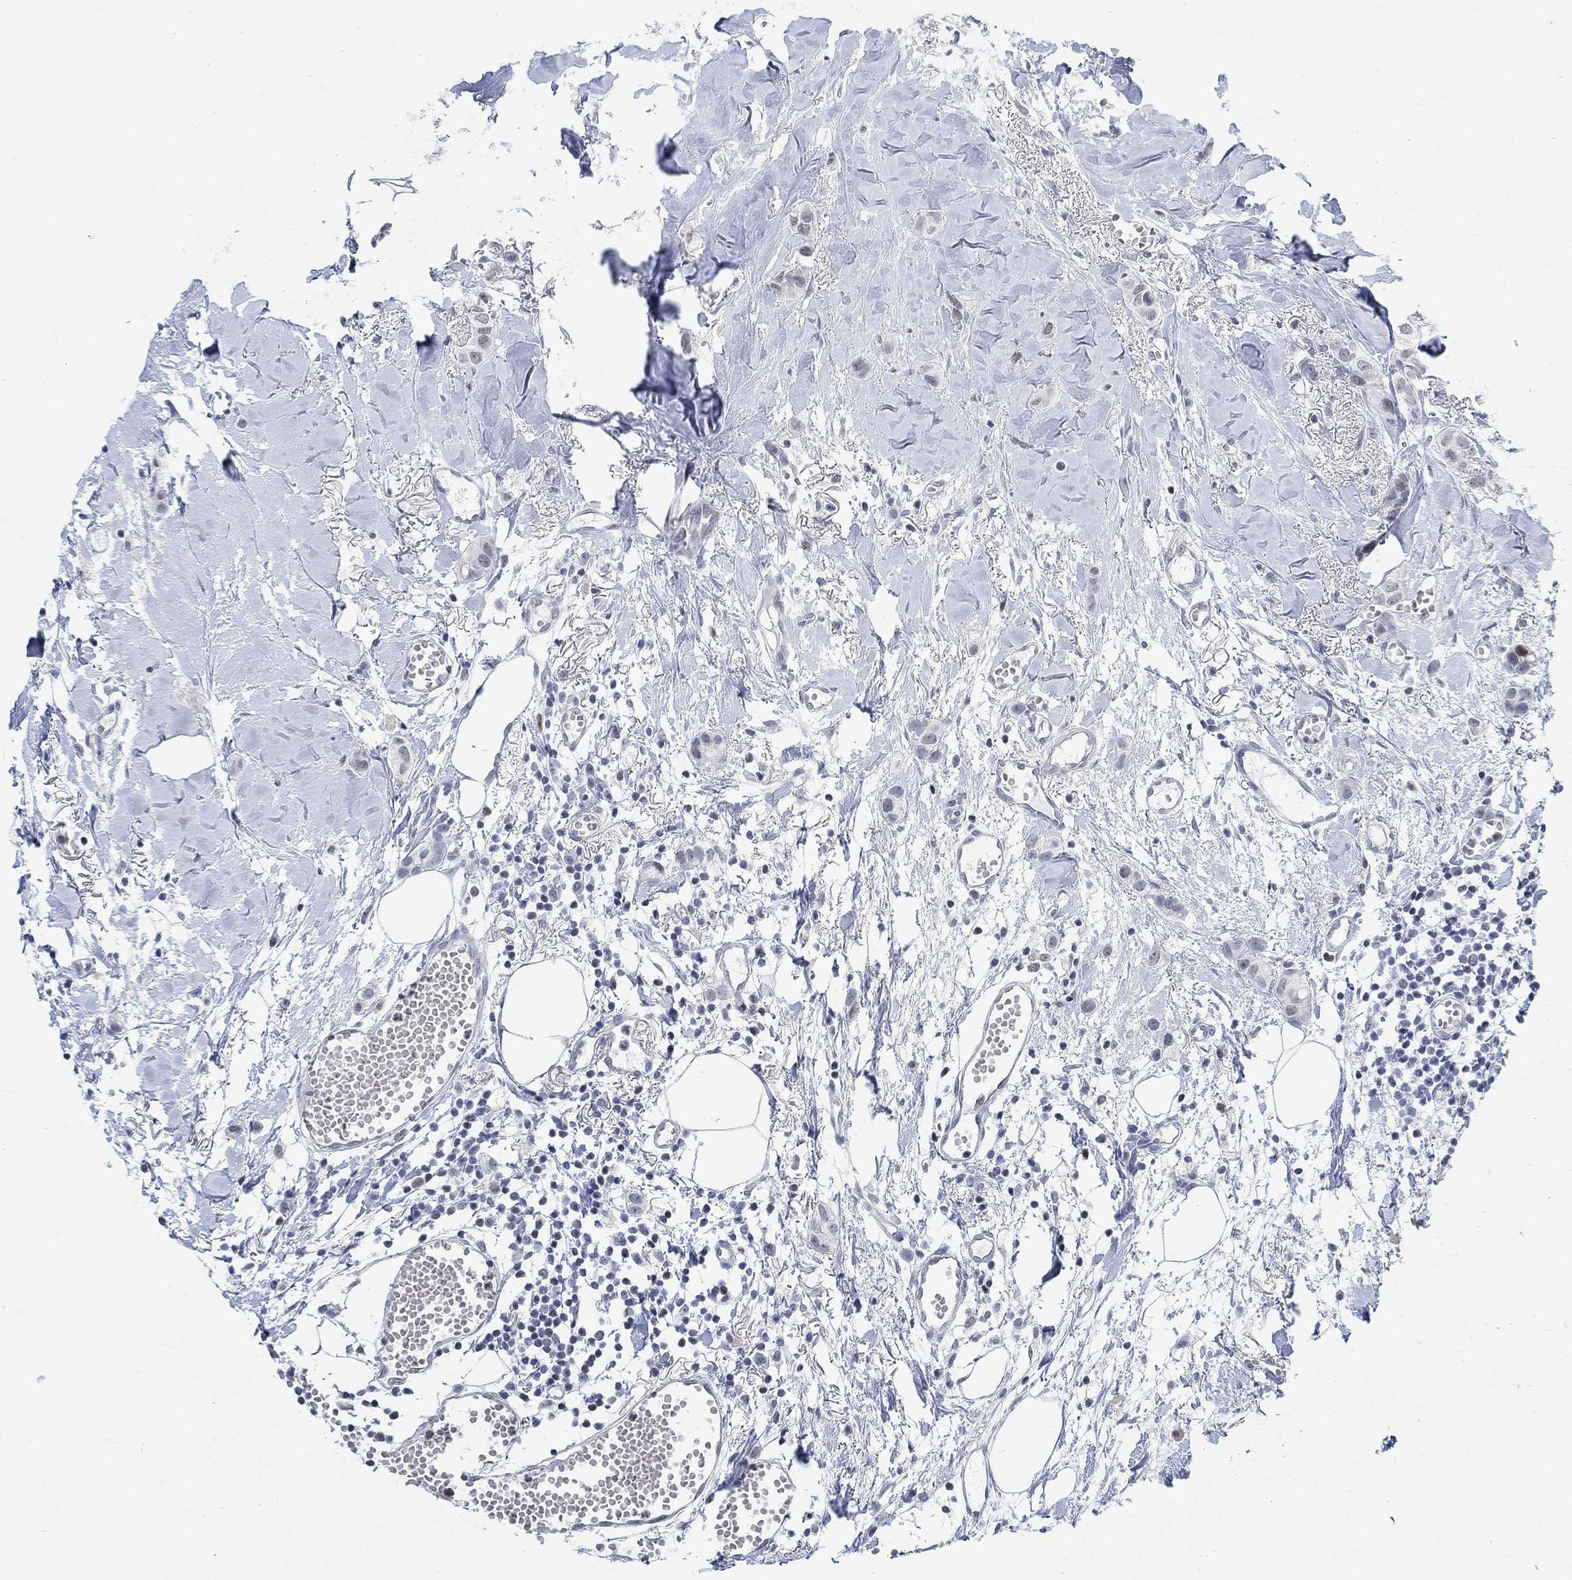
{"staining": {"intensity": "negative", "quantity": "none", "location": "none"}, "tissue": "breast cancer", "cell_type": "Tumor cells", "image_type": "cancer", "snomed": [{"axis": "morphology", "description": "Duct carcinoma"}, {"axis": "topography", "description": "Breast"}], "caption": "Breast cancer was stained to show a protein in brown. There is no significant expression in tumor cells.", "gene": "KCNH8", "patient": {"sex": "female", "age": 85}}